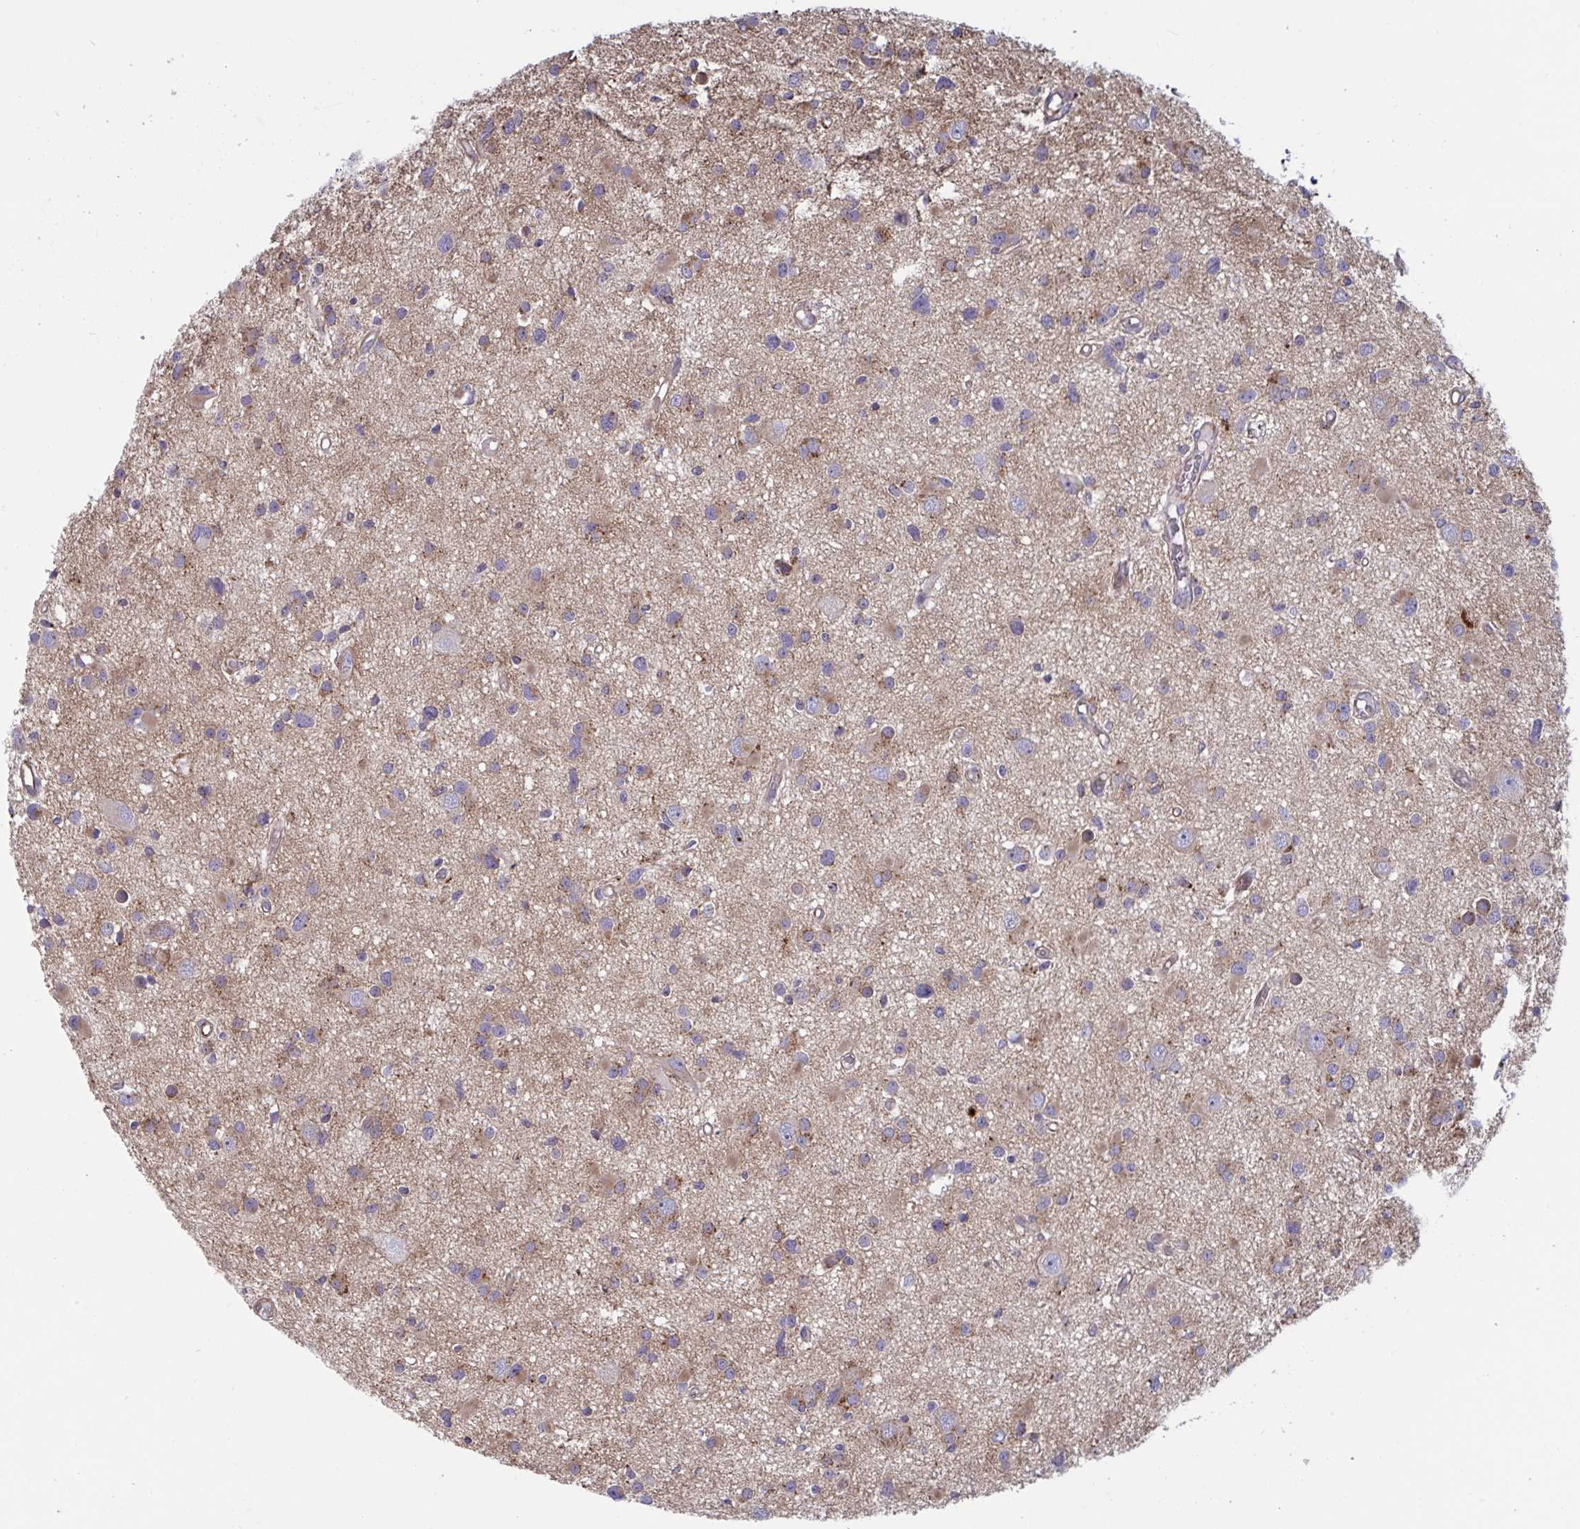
{"staining": {"intensity": "strong", "quantity": "25%-75%", "location": "cytoplasmic/membranous"}, "tissue": "glioma", "cell_type": "Tumor cells", "image_type": "cancer", "snomed": [{"axis": "morphology", "description": "Glioma, malignant, High grade"}, {"axis": "topography", "description": "Brain"}], "caption": "High-grade glioma (malignant) tissue exhibits strong cytoplasmic/membranous staining in approximately 25%-75% of tumor cells Using DAB (brown) and hematoxylin (blue) stains, captured at high magnification using brightfield microscopy.", "gene": "SLC9A6", "patient": {"sex": "male", "age": 54}}